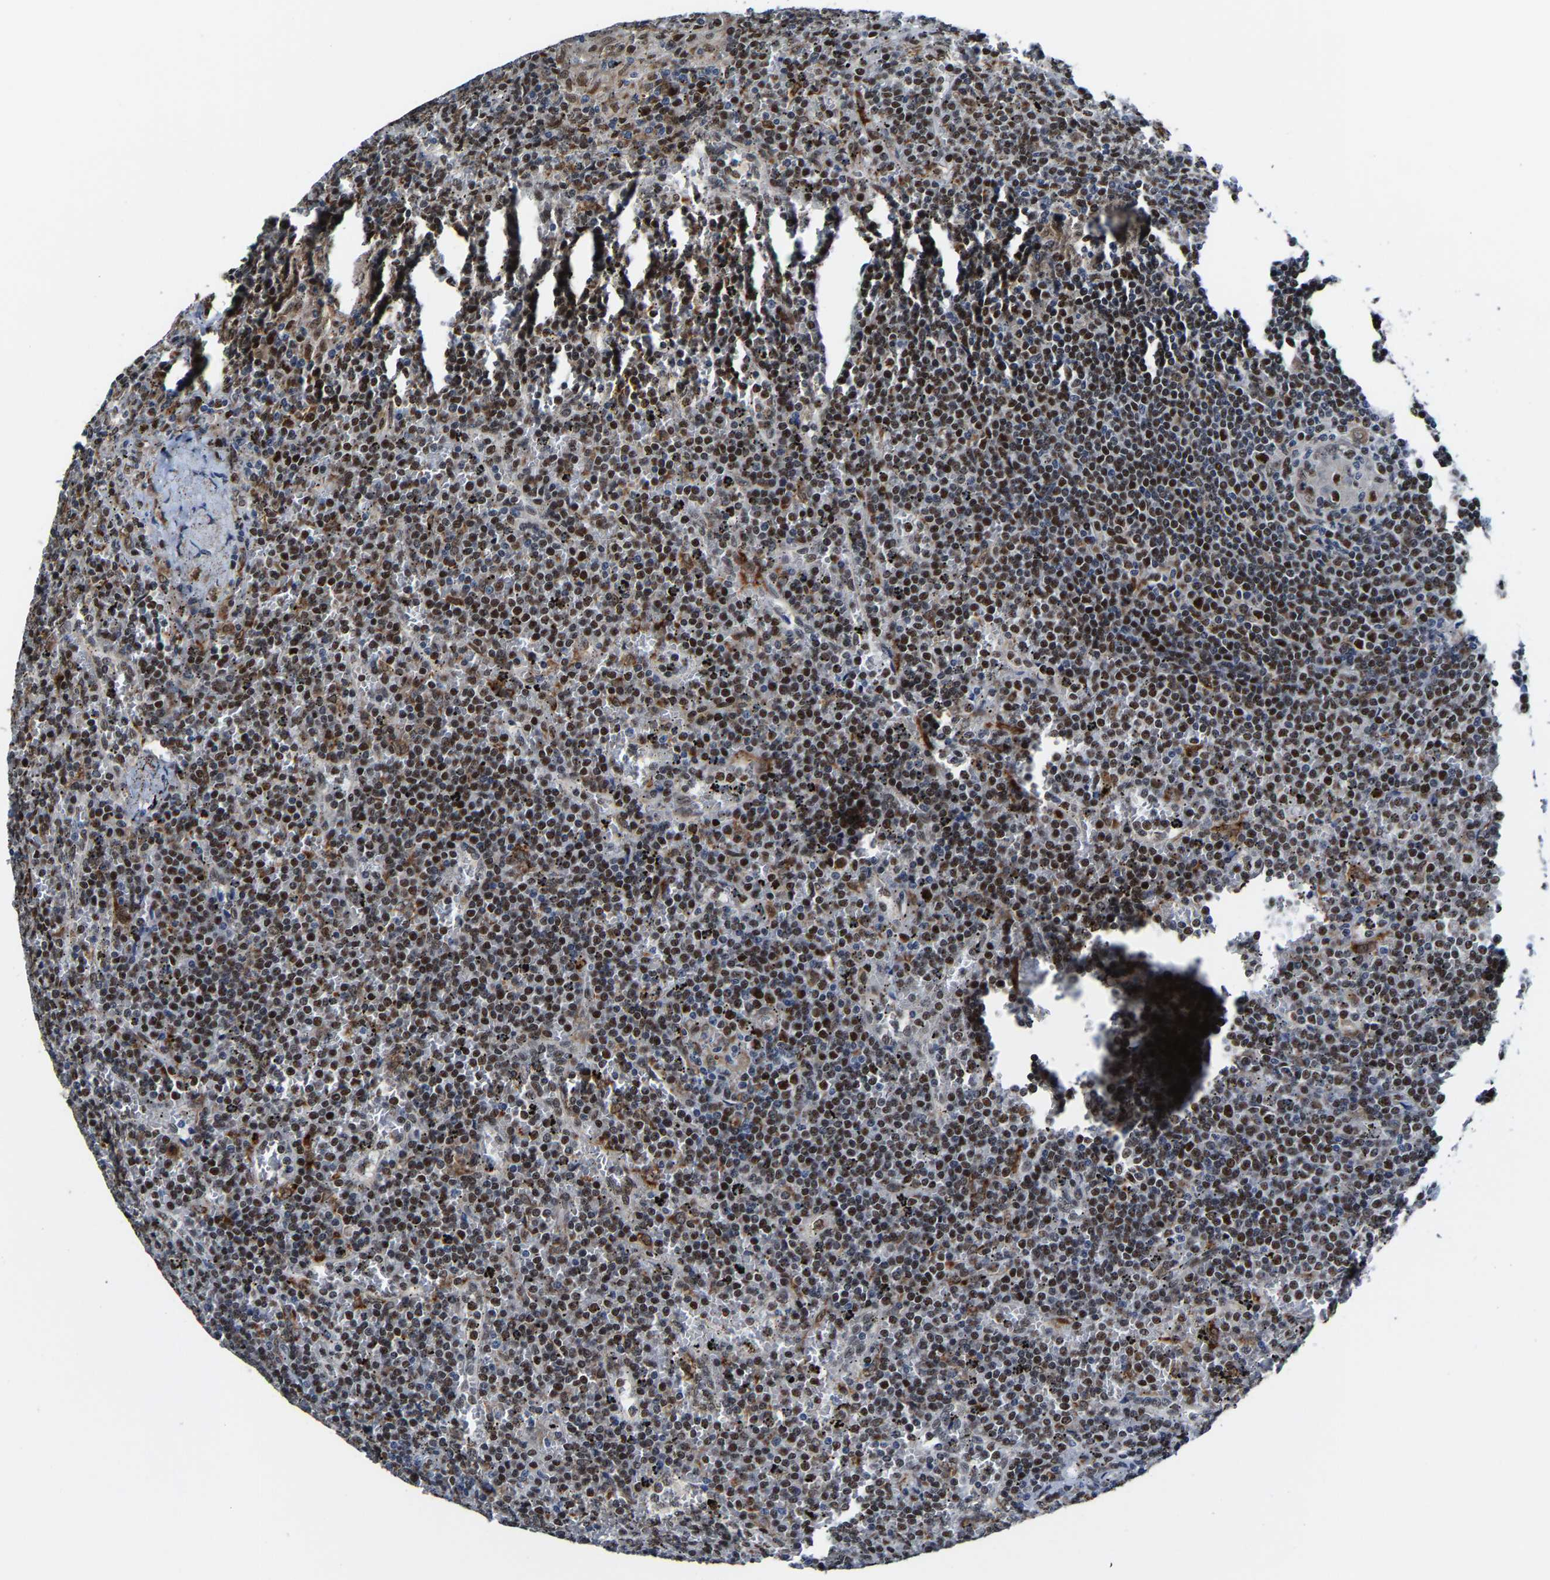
{"staining": {"intensity": "strong", "quantity": "25%-75%", "location": "cytoplasmic/membranous"}, "tissue": "lymphoma", "cell_type": "Tumor cells", "image_type": "cancer", "snomed": [{"axis": "morphology", "description": "Malignant lymphoma, non-Hodgkin's type, Low grade"}, {"axis": "topography", "description": "Spleen"}], "caption": "Immunohistochemical staining of lymphoma demonstrates high levels of strong cytoplasmic/membranous protein positivity in approximately 25%-75% of tumor cells. (Stains: DAB (3,3'-diaminobenzidine) in brown, nuclei in blue, Microscopy: brightfield microscopy at high magnification).", "gene": "METTL1", "patient": {"sex": "female", "age": 19}}